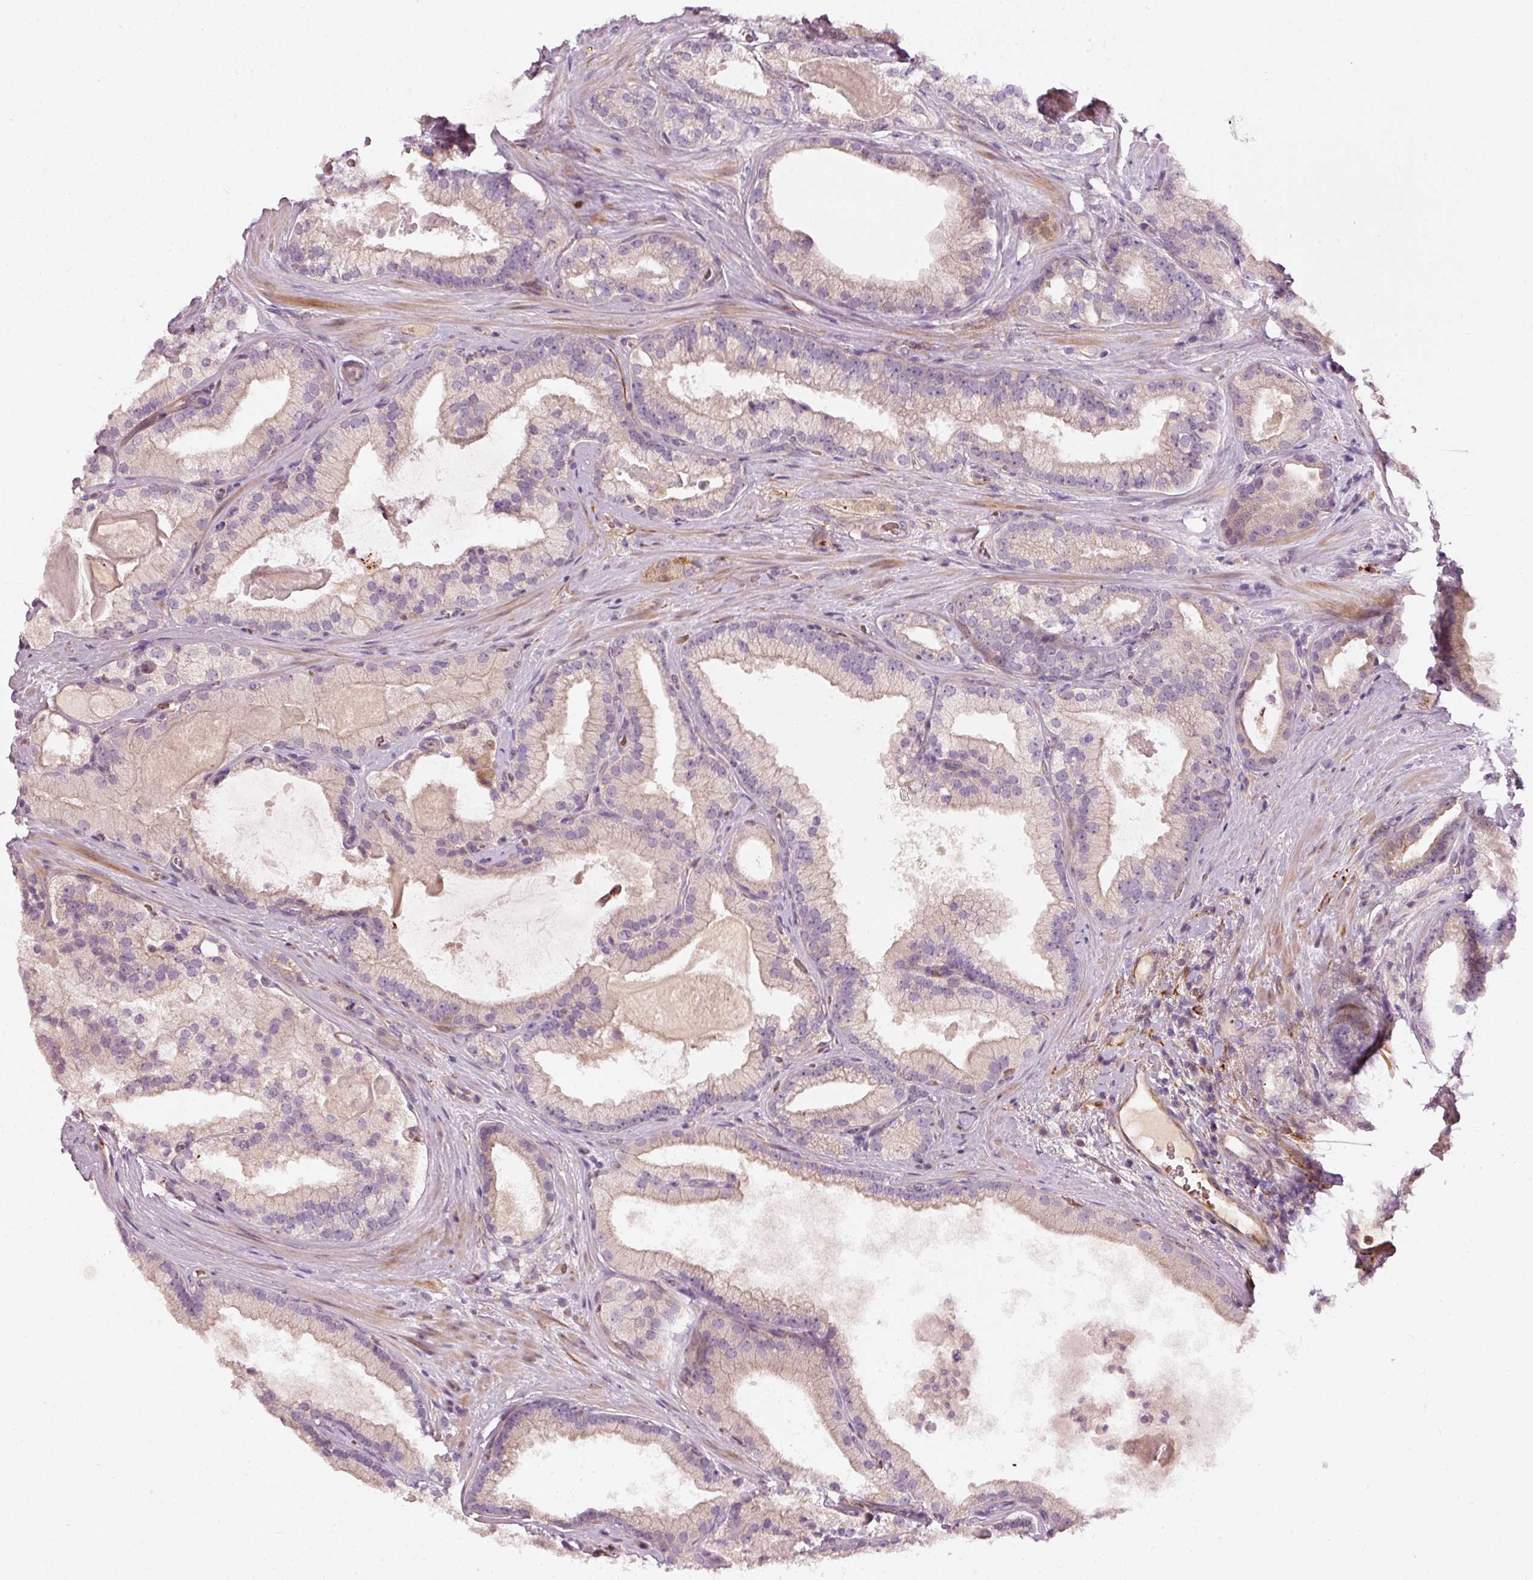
{"staining": {"intensity": "negative", "quantity": "none", "location": "none"}, "tissue": "prostate cancer", "cell_type": "Tumor cells", "image_type": "cancer", "snomed": [{"axis": "morphology", "description": "Adenocarcinoma, High grade"}, {"axis": "topography", "description": "Prostate"}], "caption": "Tumor cells are negative for brown protein staining in prostate adenocarcinoma (high-grade).", "gene": "KLHL21", "patient": {"sex": "male", "age": 68}}